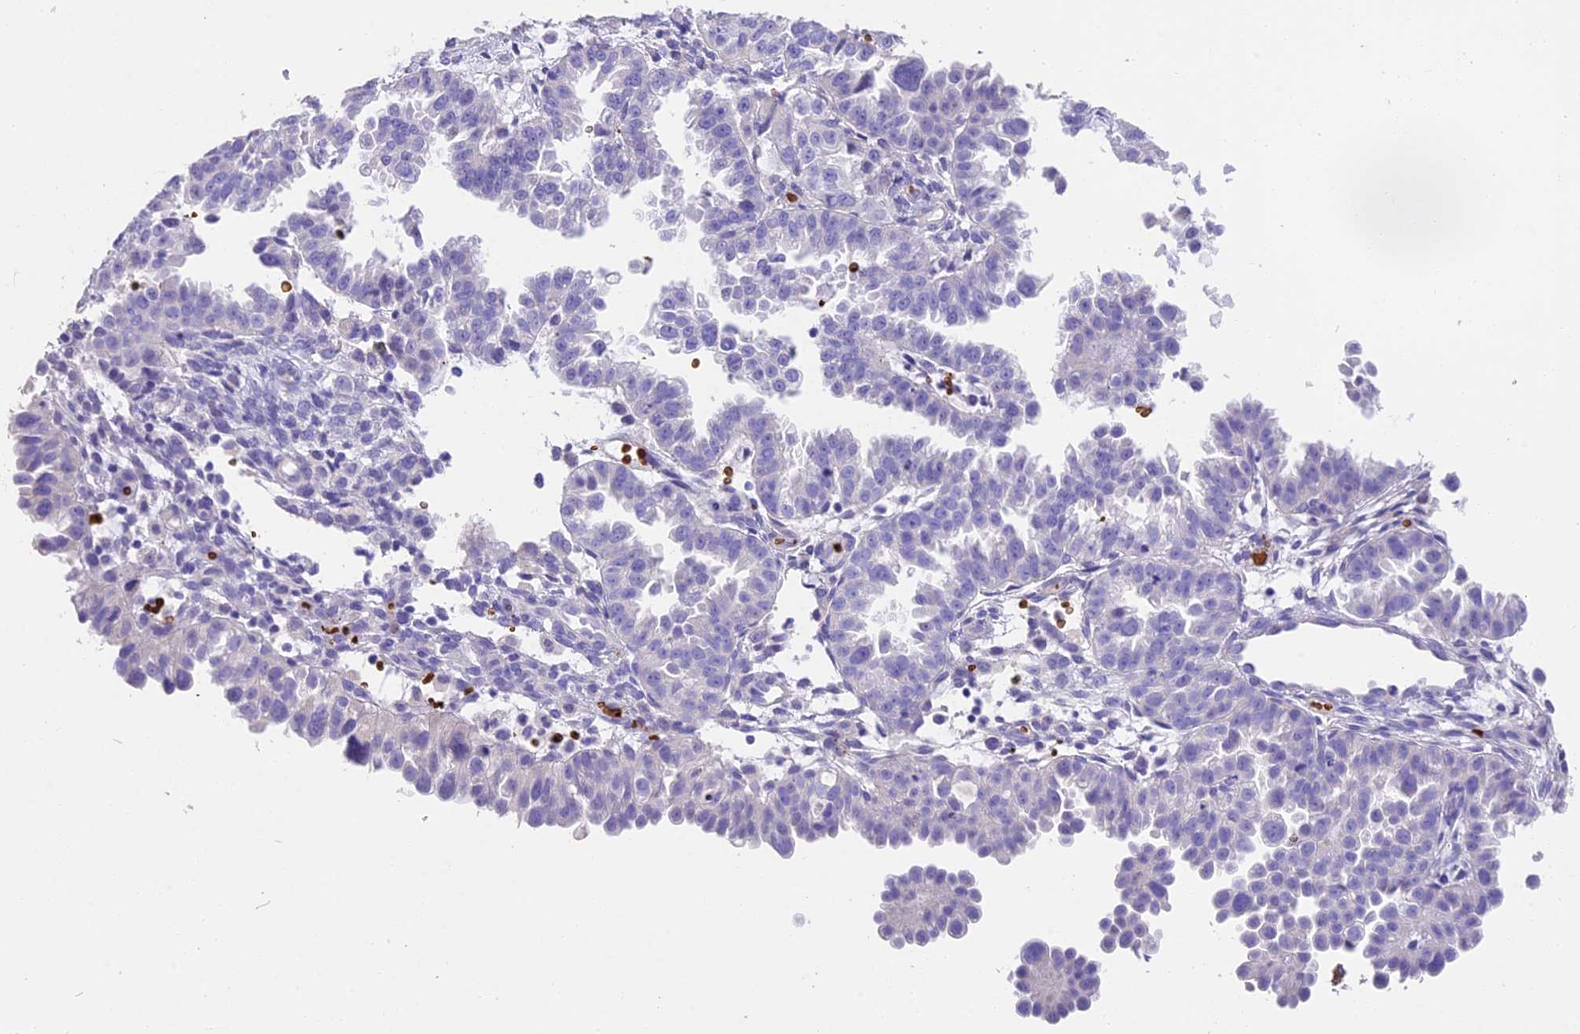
{"staining": {"intensity": "negative", "quantity": "none", "location": "none"}, "tissue": "endometrial cancer", "cell_type": "Tumor cells", "image_type": "cancer", "snomed": [{"axis": "morphology", "description": "Adenocarcinoma, NOS"}, {"axis": "topography", "description": "Endometrium"}], "caption": "Image shows no protein staining in tumor cells of adenocarcinoma (endometrial) tissue.", "gene": "TNNC2", "patient": {"sex": "female", "age": 85}}